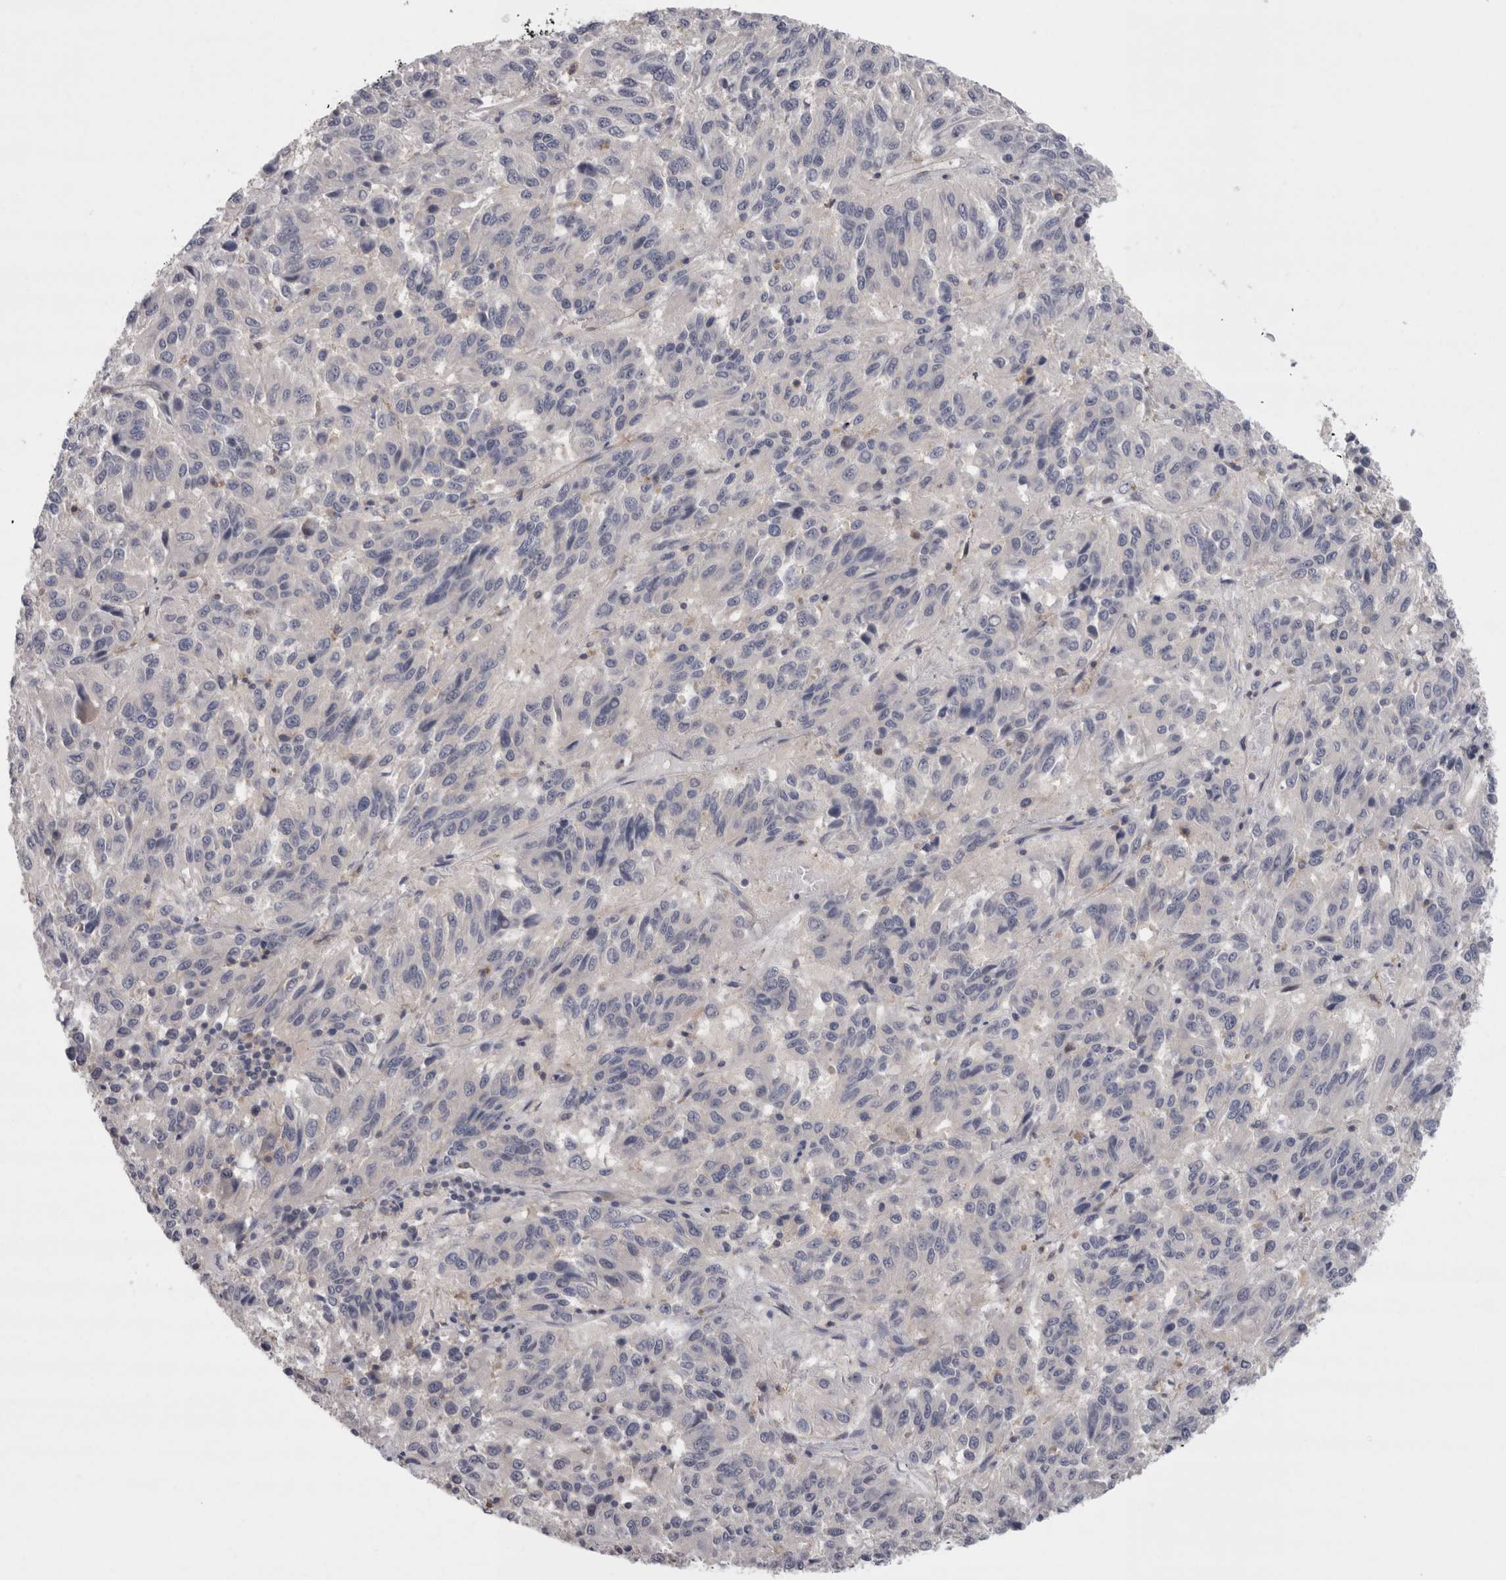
{"staining": {"intensity": "negative", "quantity": "none", "location": "none"}, "tissue": "melanoma", "cell_type": "Tumor cells", "image_type": "cancer", "snomed": [{"axis": "morphology", "description": "Malignant melanoma, Metastatic site"}, {"axis": "topography", "description": "Lung"}], "caption": "A high-resolution image shows immunohistochemistry staining of malignant melanoma (metastatic site), which reveals no significant expression in tumor cells.", "gene": "LYZL6", "patient": {"sex": "male", "age": 64}}